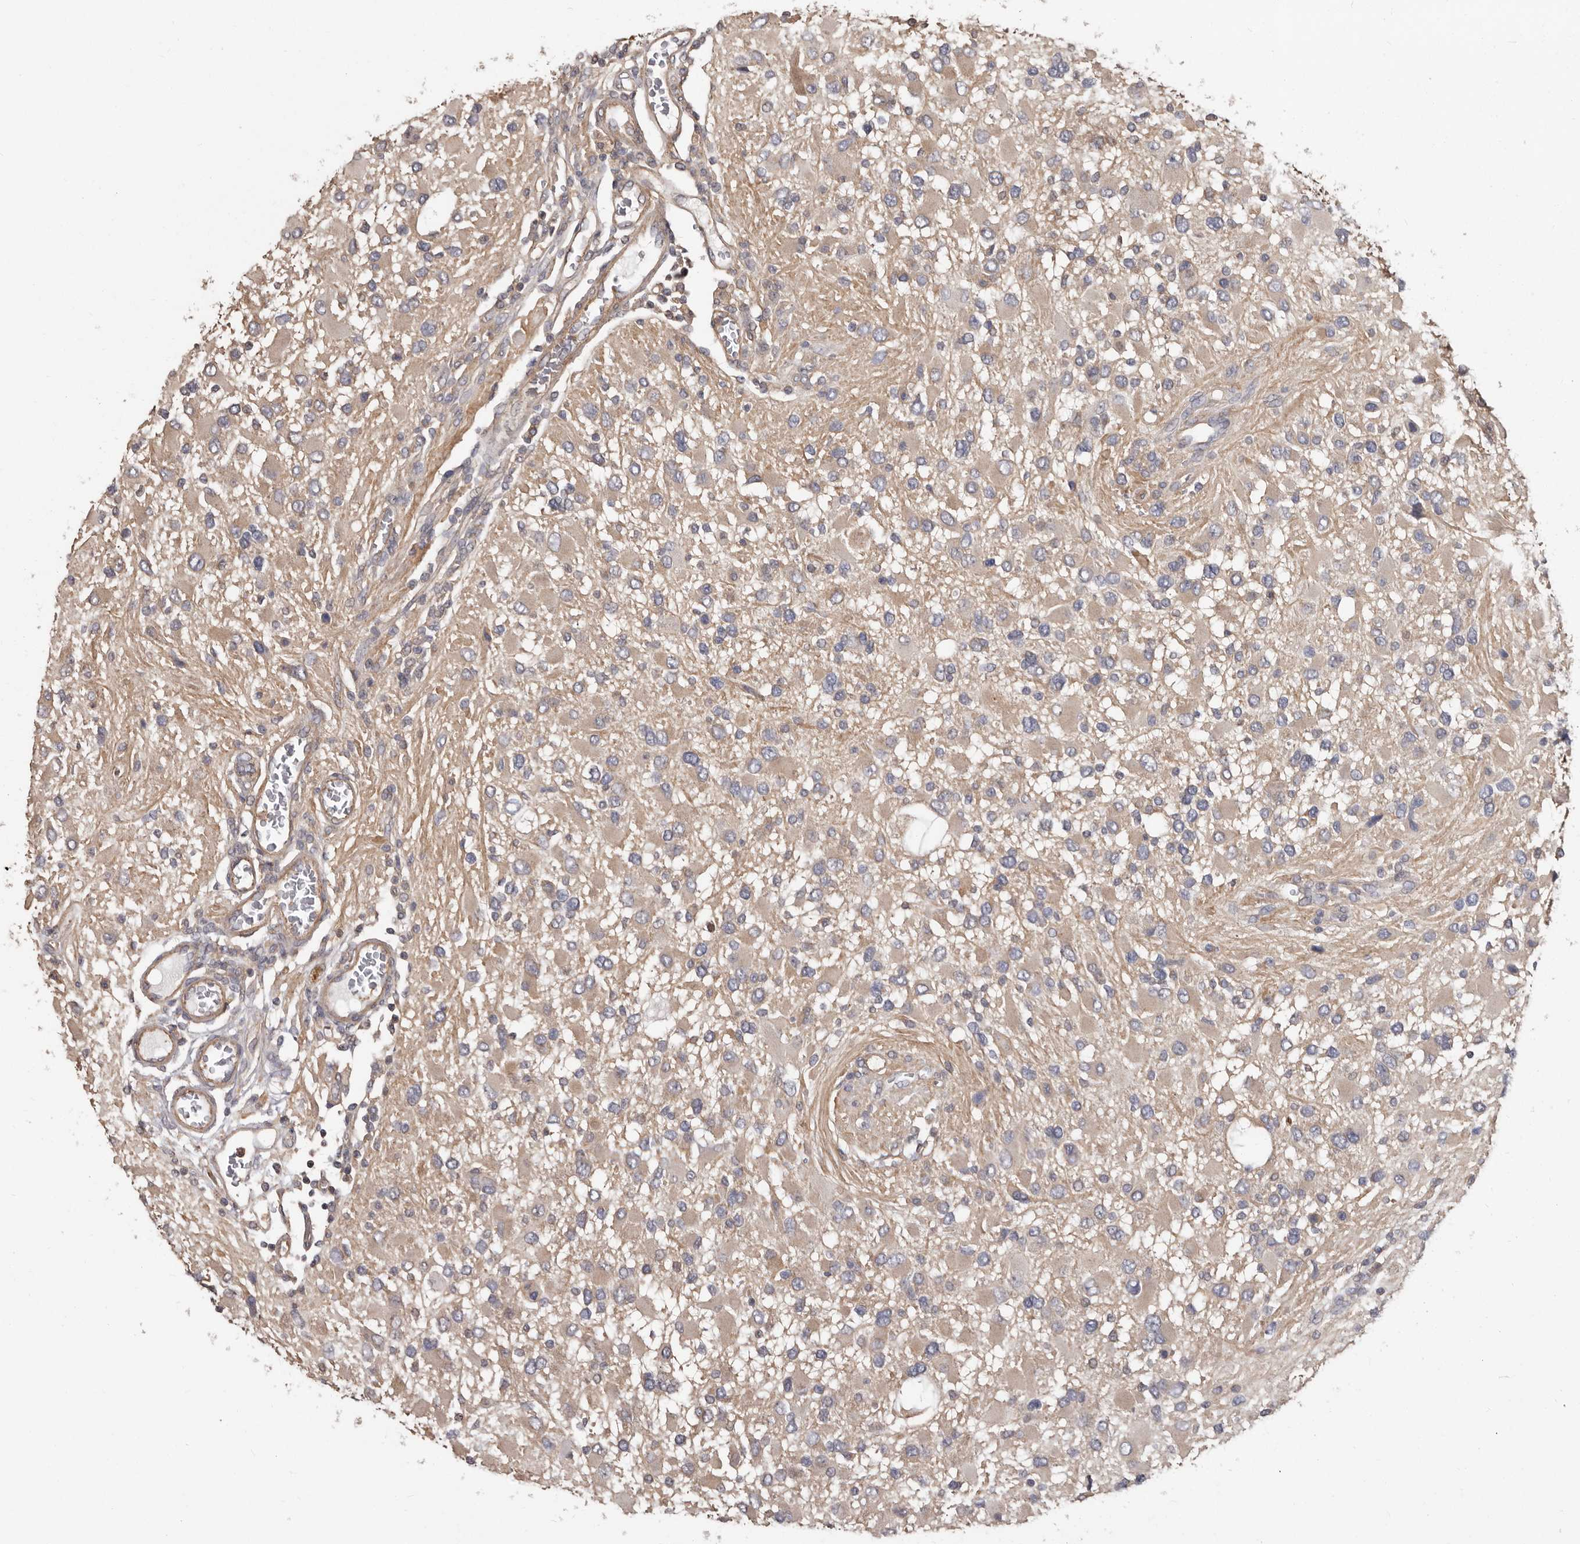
{"staining": {"intensity": "weak", "quantity": "25%-75%", "location": "cytoplasmic/membranous"}, "tissue": "glioma", "cell_type": "Tumor cells", "image_type": "cancer", "snomed": [{"axis": "morphology", "description": "Glioma, malignant, High grade"}, {"axis": "topography", "description": "Brain"}], "caption": "Glioma stained with immunohistochemistry (IHC) exhibits weak cytoplasmic/membranous staining in about 25%-75% of tumor cells.", "gene": "MRPL18", "patient": {"sex": "male", "age": 53}}